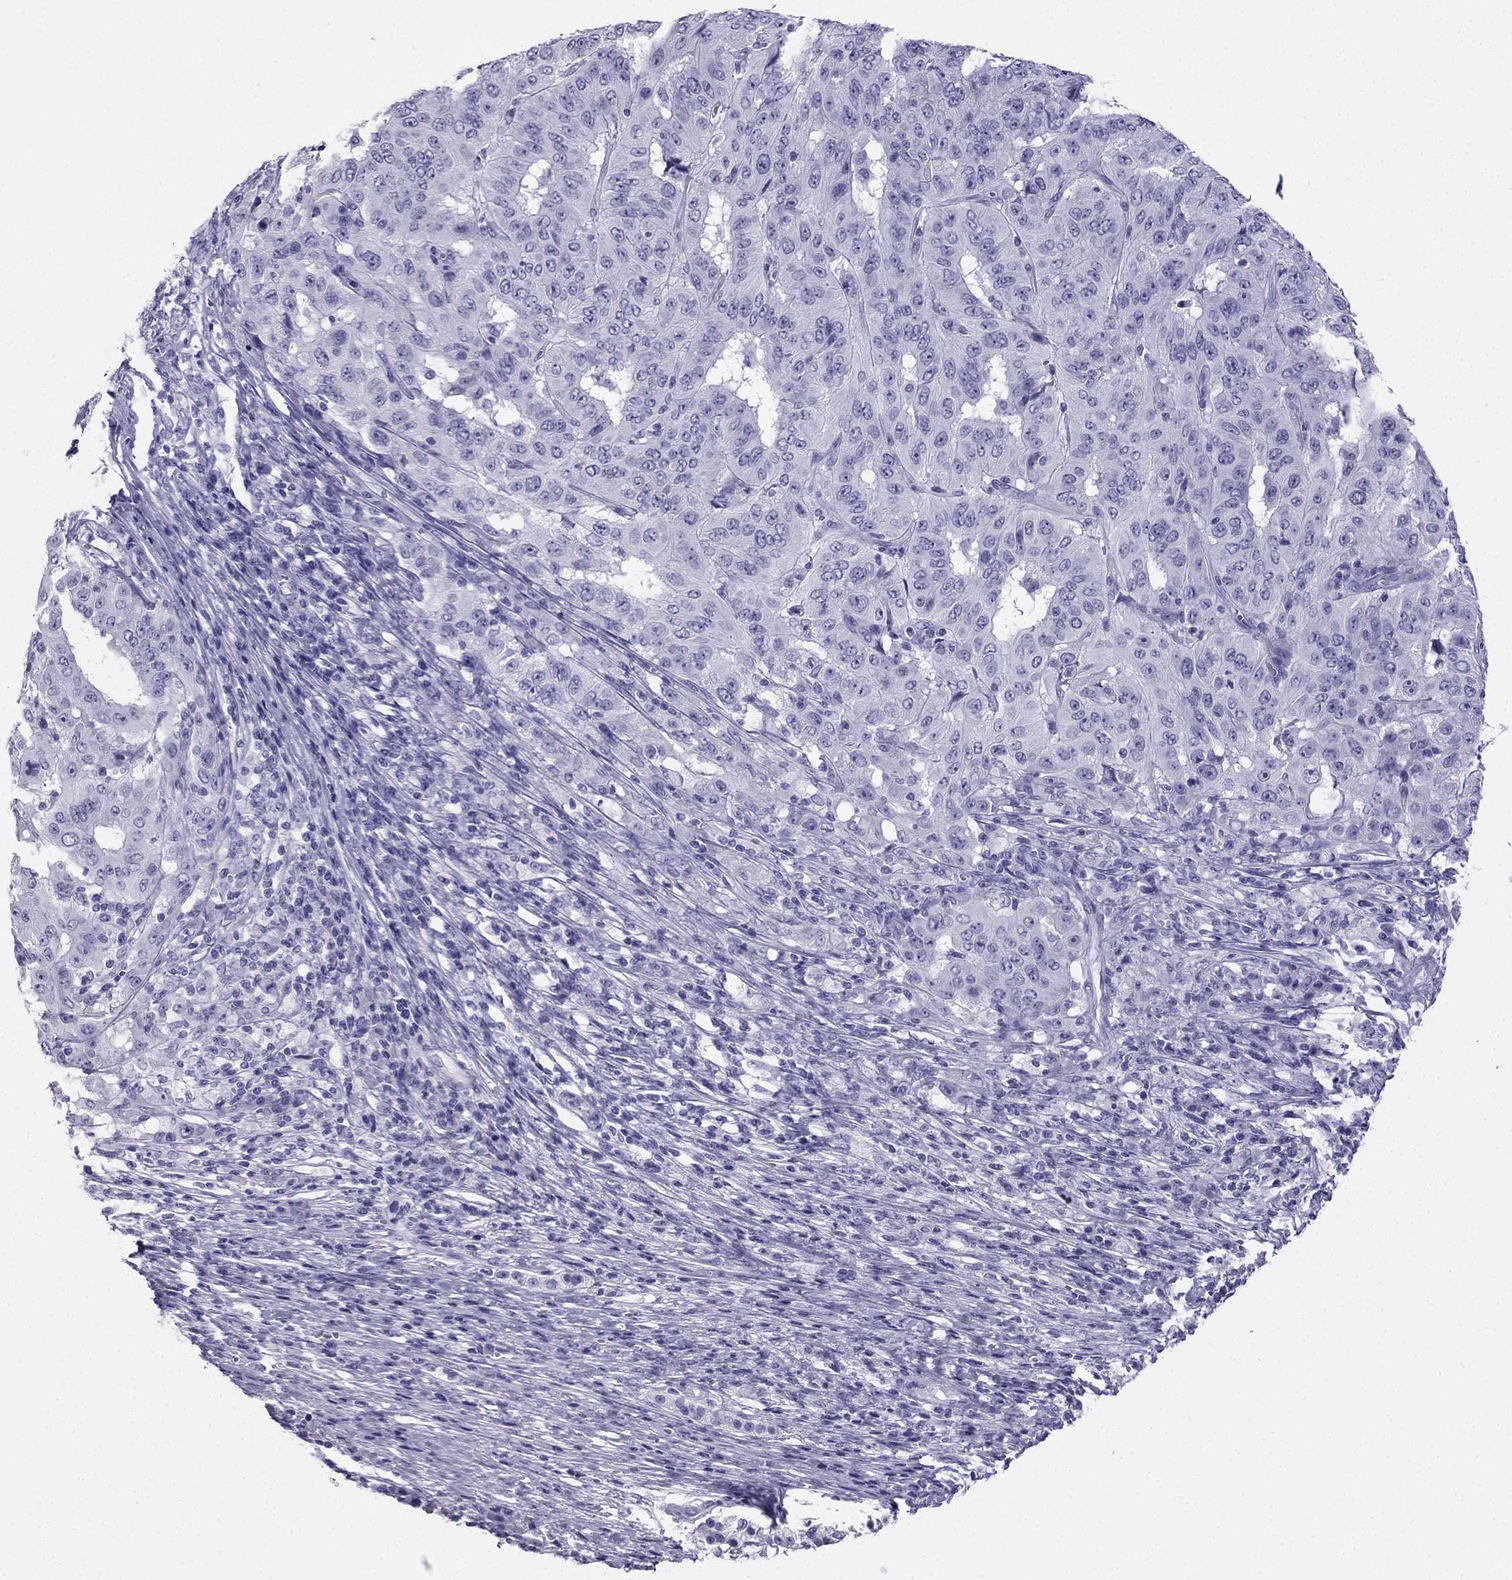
{"staining": {"intensity": "negative", "quantity": "none", "location": "none"}, "tissue": "pancreatic cancer", "cell_type": "Tumor cells", "image_type": "cancer", "snomed": [{"axis": "morphology", "description": "Adenocarcinoma, NOS"}, {"axis": "topography", "description": "Pancreas"}], "caption": "Micrograph shows no significant protein staining in tumor cells of adenocarcinoma (pancreatic).", "gene": "CDHR4", "patient": {"sex": "male", "age": 63}}